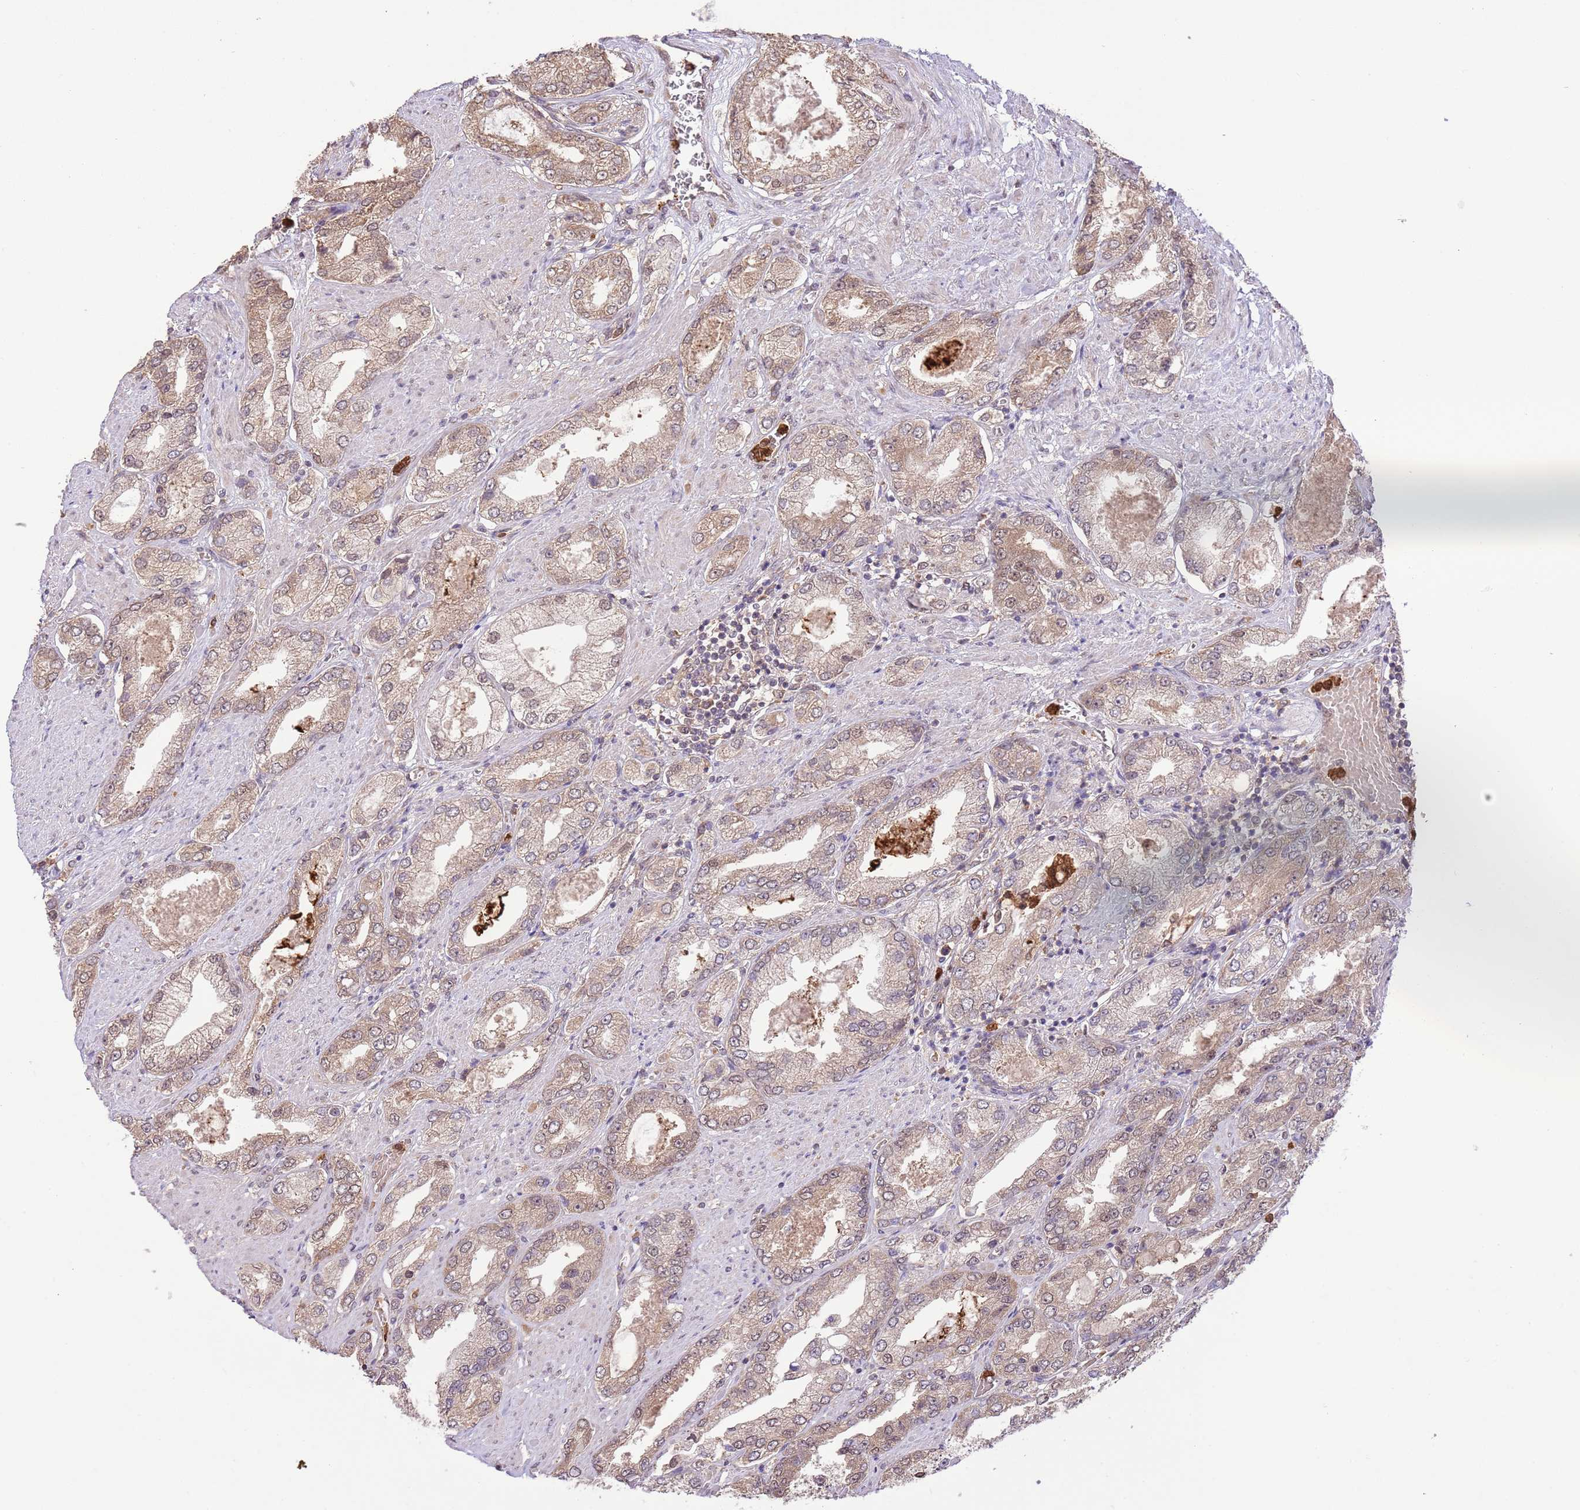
{"staining": {"intensity": "moderate", "quantity": "25%-75%", "location": "cytoplasmic/membranous,nuclear"}, "tissue": "prostate cancer", "cell_type": "Tumor cells", "image_type": "cancer", "snomed": [{"axis": "morphology", "description": "Adenocarcinoma, High grade"}, {"axis": "topography", "description": "Prostate"}], "caption": "Protein expression analysis of prostate cancer displays moderate cytoplasmic/membranous and nuclear positivity in about 25%-75% of tumor cells. (Brightfield microscopy of DAB IHC at high magnification).", "gene": "AMIGO1", "patient": {"sex": "male", "age": 68}}